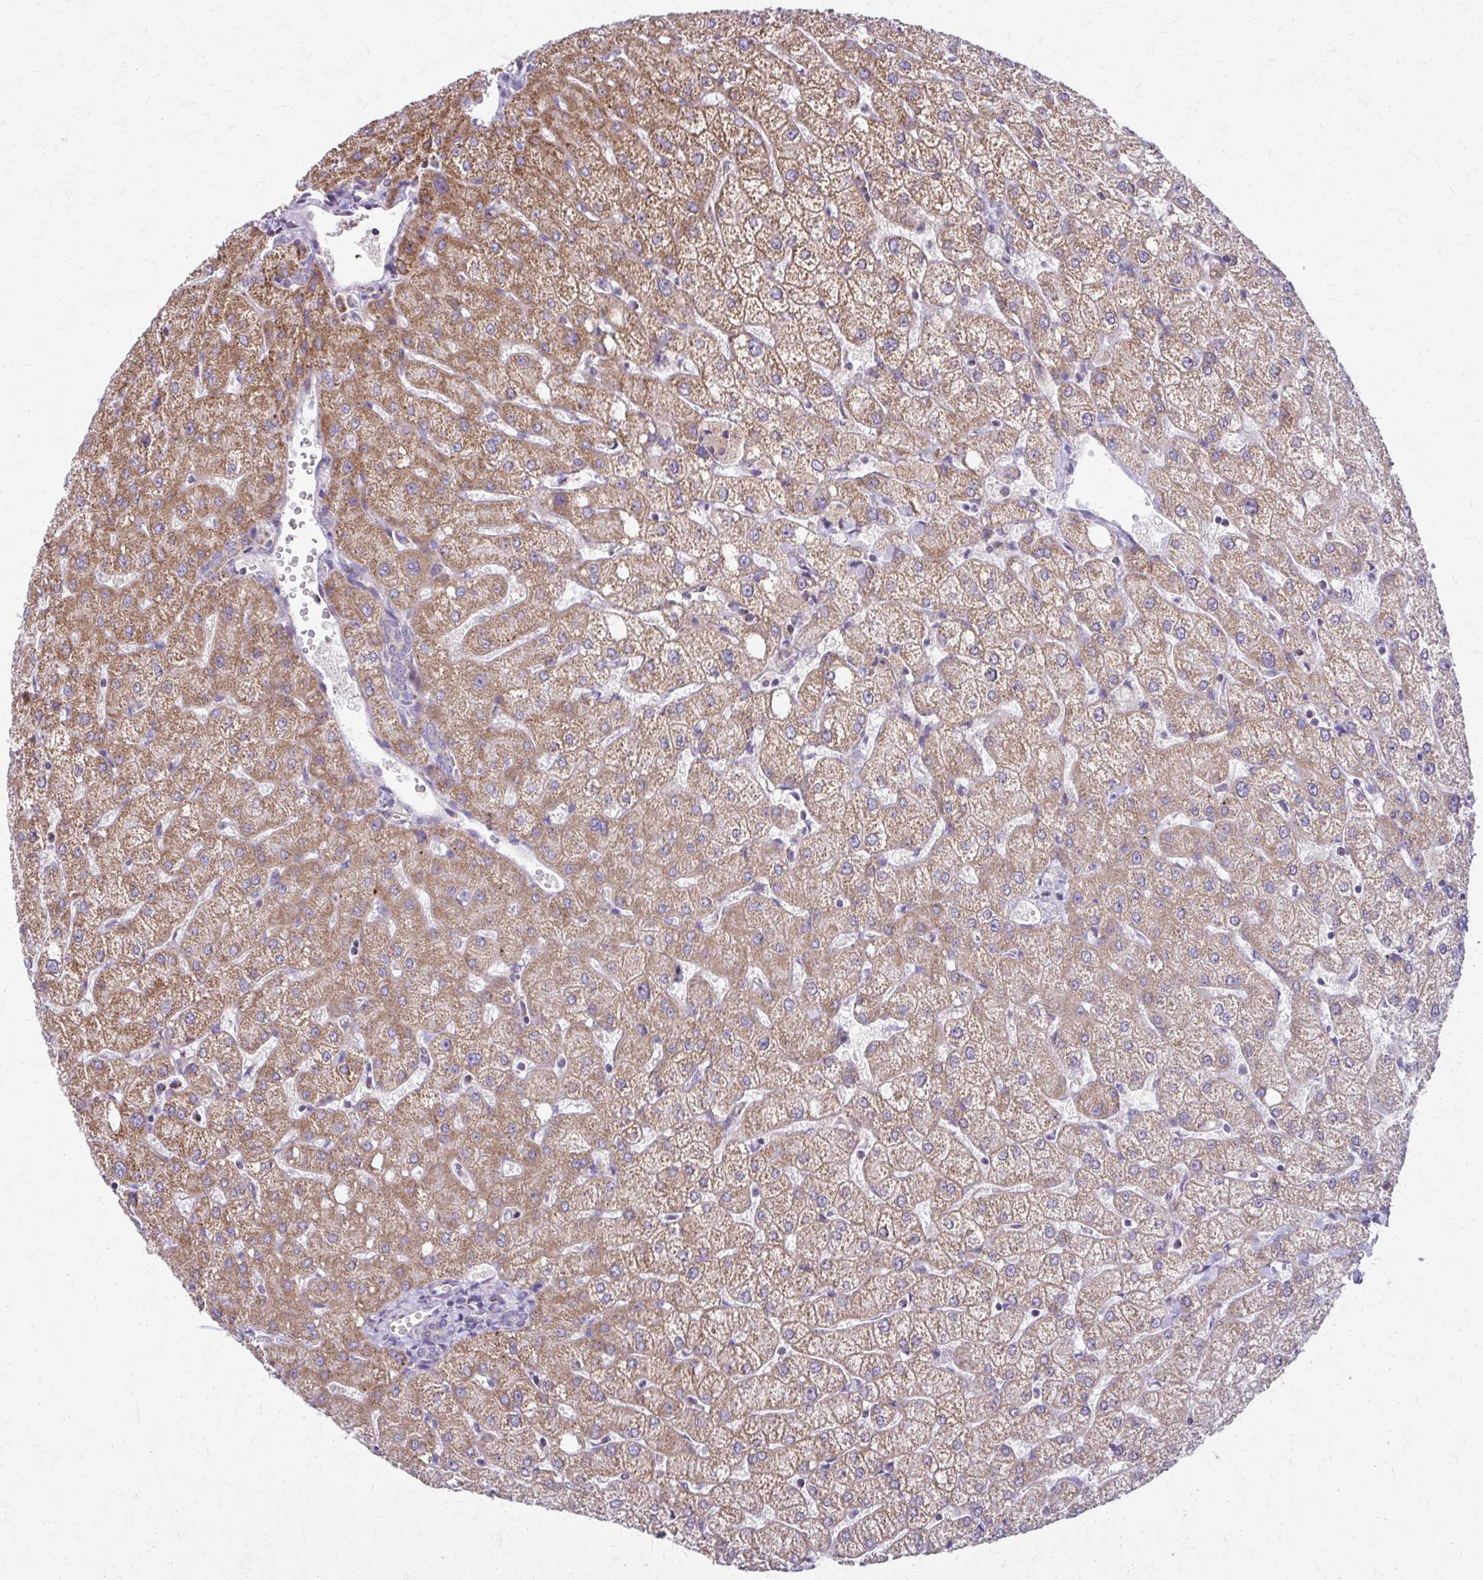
{"staining": {"intensity": "negative", "quantity": "none", "location": "none"}, "tissue": "liver", "cell_type": "Cholangiocytes", "image_type": "normal", "snomed": [{"axis": "morphology", "description": "Normal tissue, NOS"}, {"axis": "topography", "description": "Liver"}], "caption": "Micrograph shows no protein expression in cholangiocytes of normal liver. (Brightfield microscopy of DAB IHC at high magnification).", "gene": "TVP23A", "patient": {"sex": "female", "age": 54}}